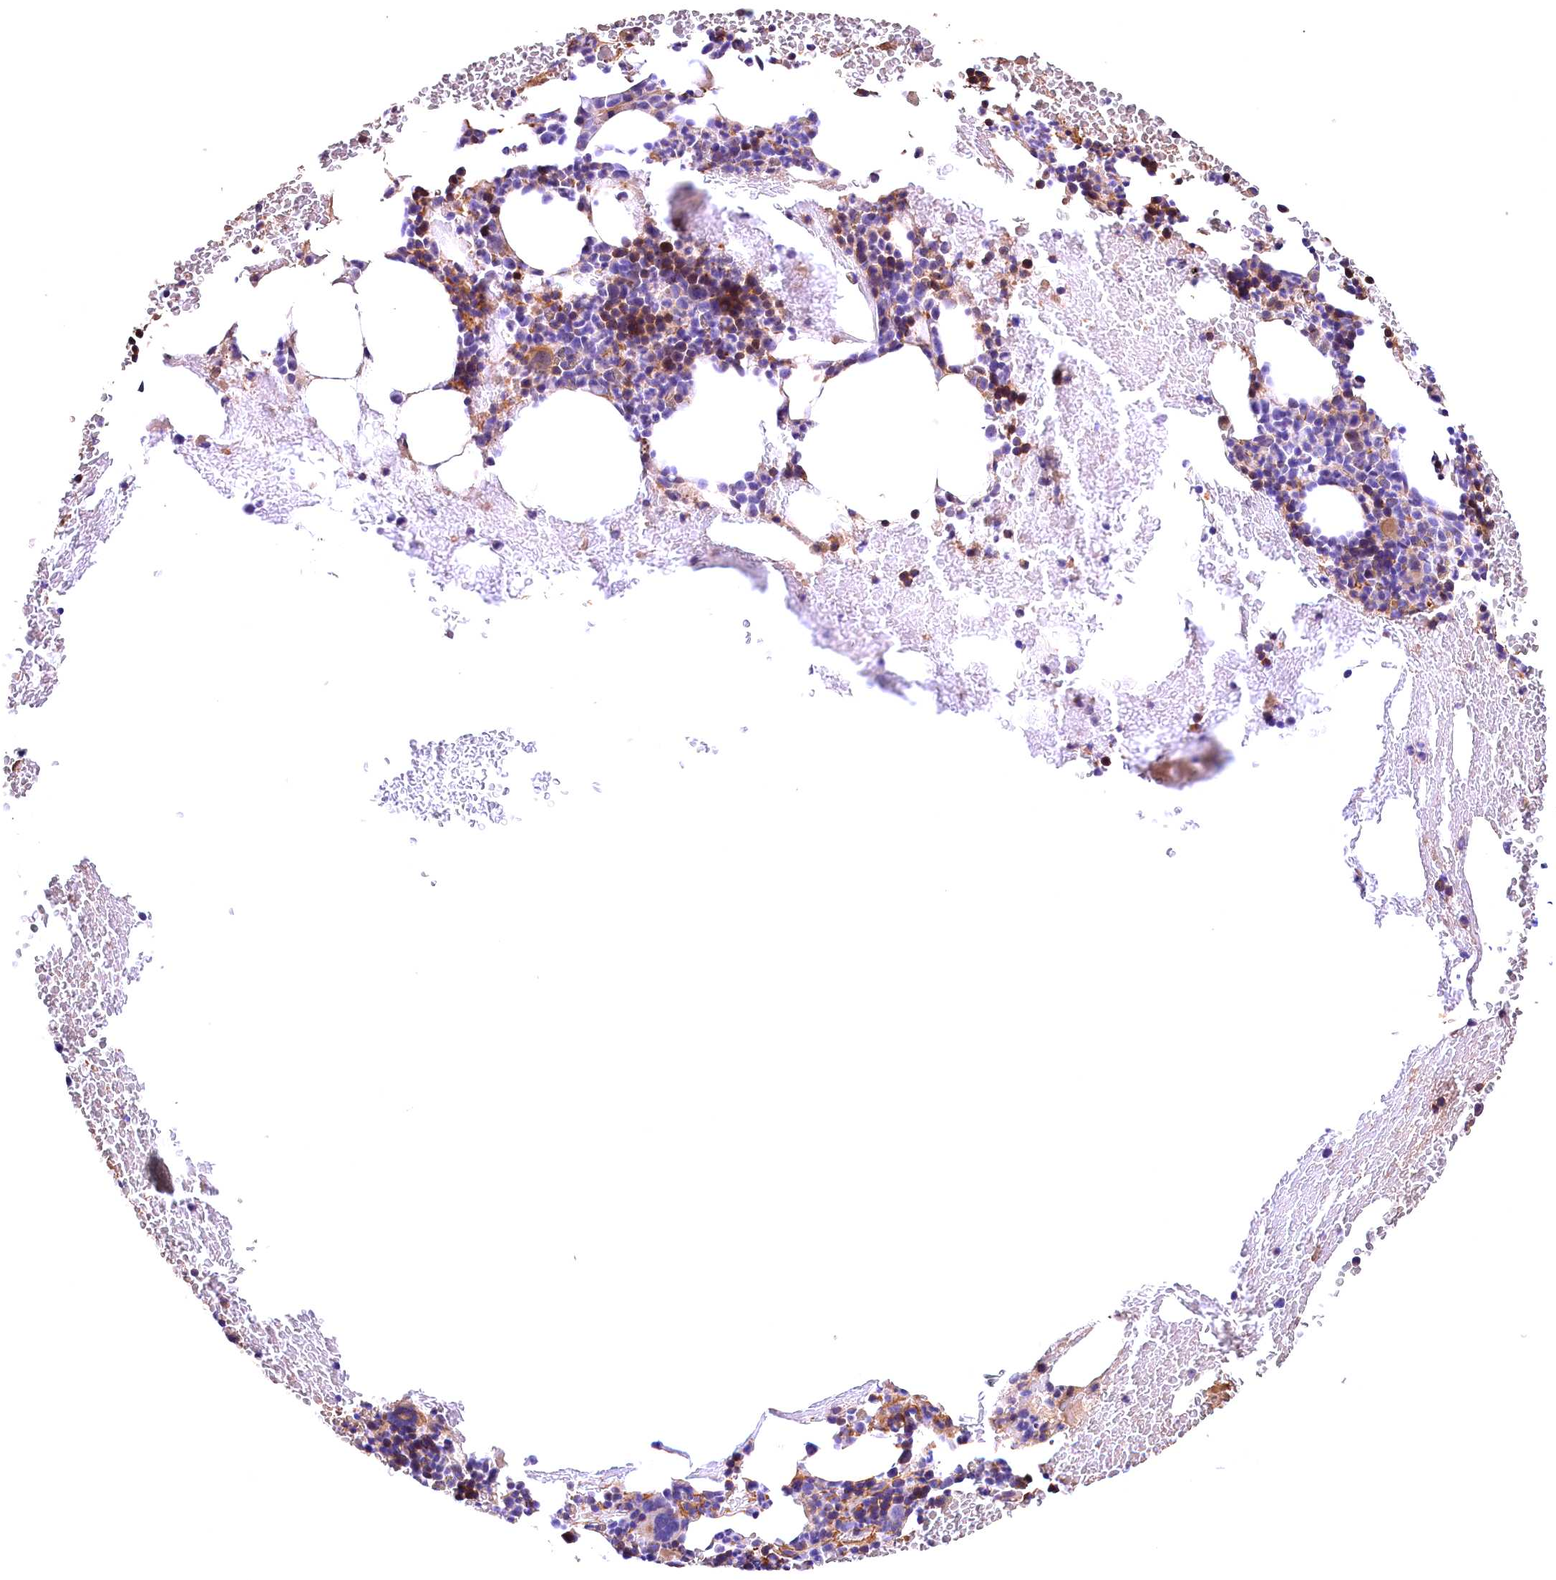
{"staining": {"intensity": "moderate", "quantity": "<25%", "location": "cytoplasmic/membranous"}, "tissue": "bone marrow", "cell_type": "Hematopoietic cells", "image_type": "normal", "snomed": [{"axis": "morphology", "description": "Normal tissue, NOS"}, {"axis": "topography", "description": "Bone marrow"}], "caption": "High-power microscopy captured an immunohistochemistry micrograph of normal bone marrow, revealing moderate cytoplasmic/membranous positivity in about <25% of hematopoietic cells. The staining is performed using DAB brown chromogen to label protein expression. The nuclei are counter-stained blue using hematoxylin.", "gene": "PHAF1", "patient": {"sex": "male", "age": 75}}